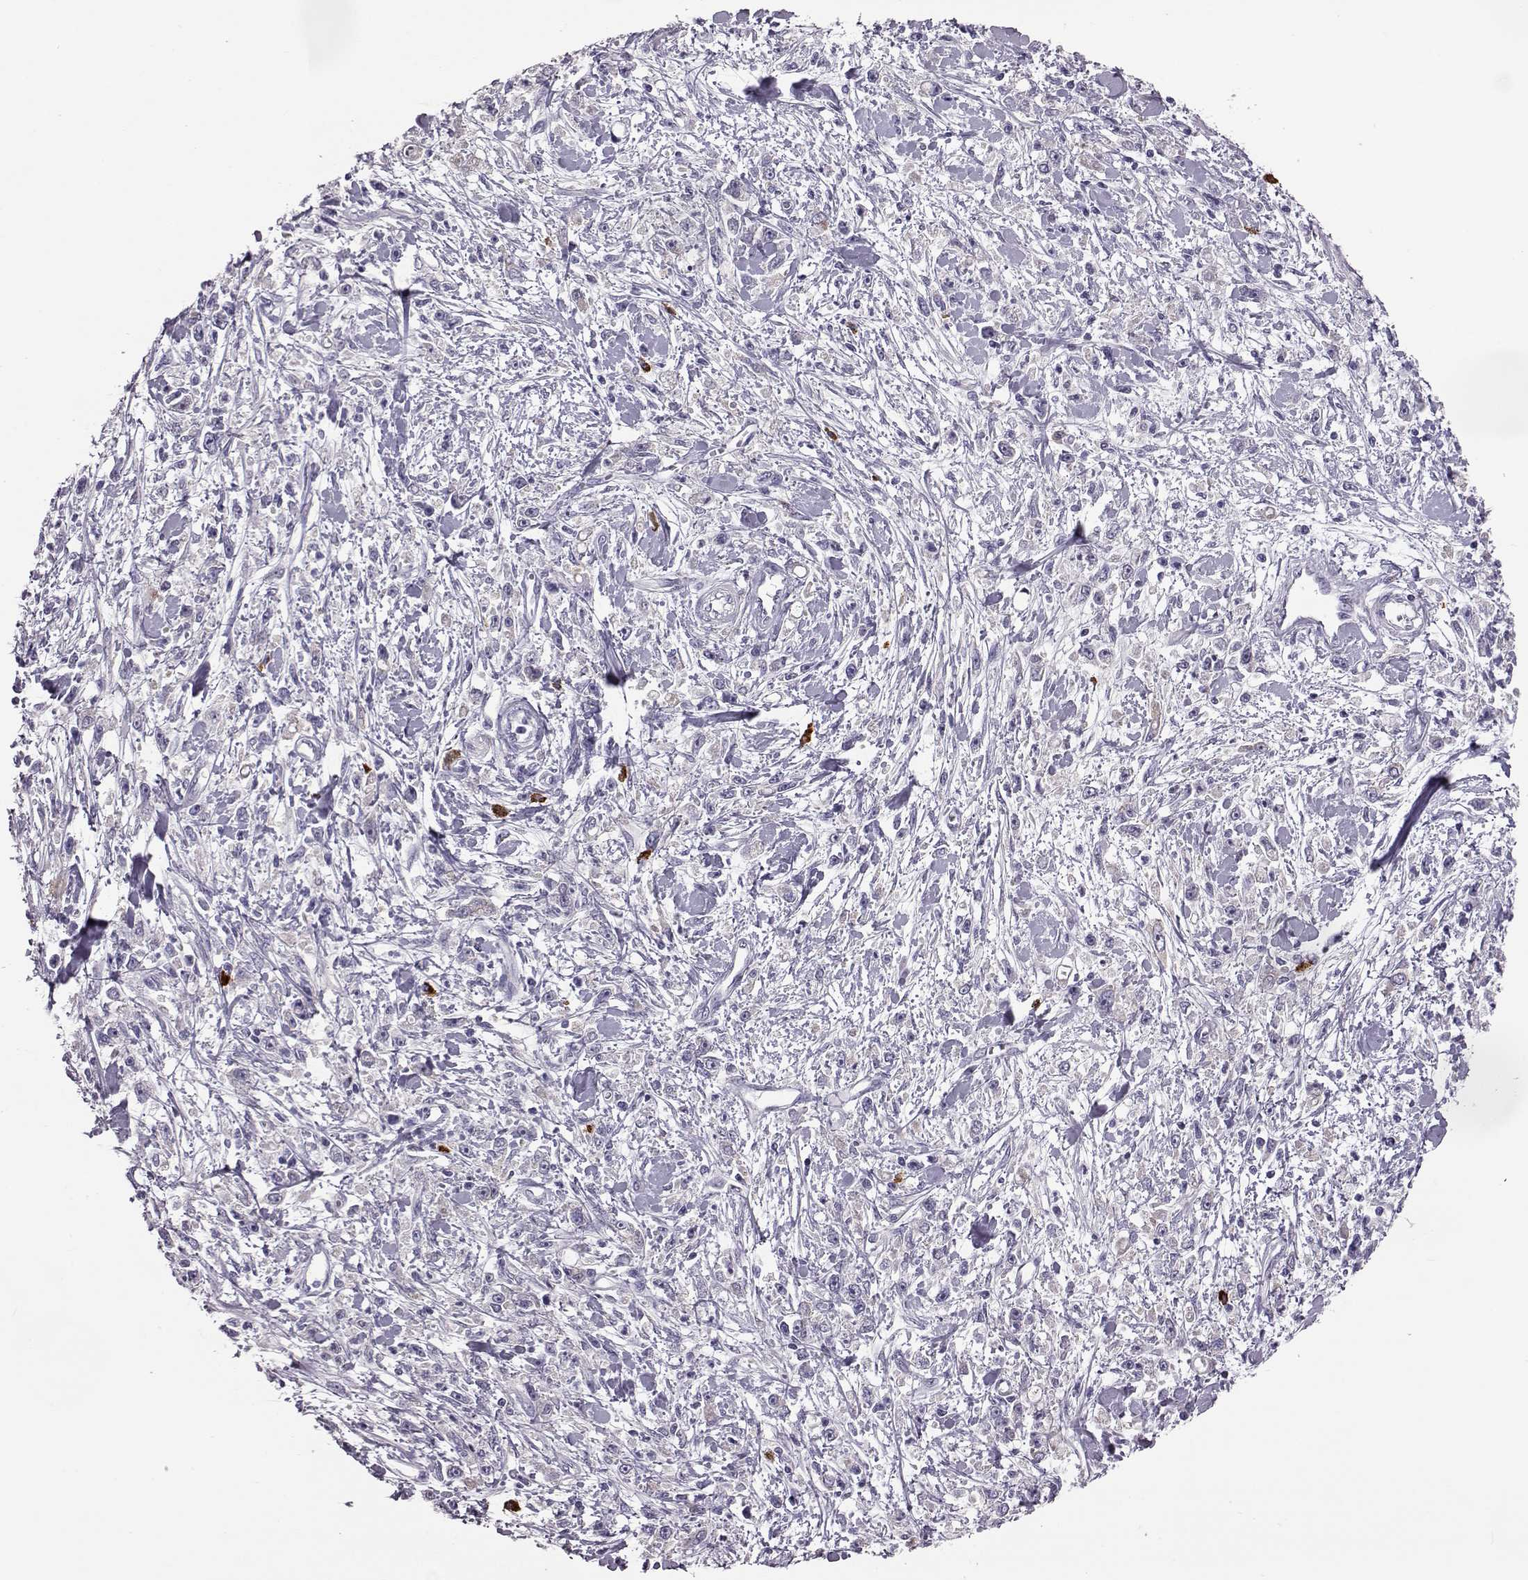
{"staining": {"intensity": "negative", "quantity": "none", "location": "none"}, "tissue": "stomach cancer", "cell_type": "Tumor cells", "image_type": "cancer", "snomed": [{"axis": "morphology", "description": "Adenocarcinoma, NOS"}, {"axis": "topography", "description": "Stomach"}], "caption": "A high-resolution histopathology image shows immunohistochemistry staining of stomach cancer (adenocarcinoma), which shows no significant positivity in tumor cells.", "gene": "ADGRG5", "patient": {"sex": "female", "age": 59}}